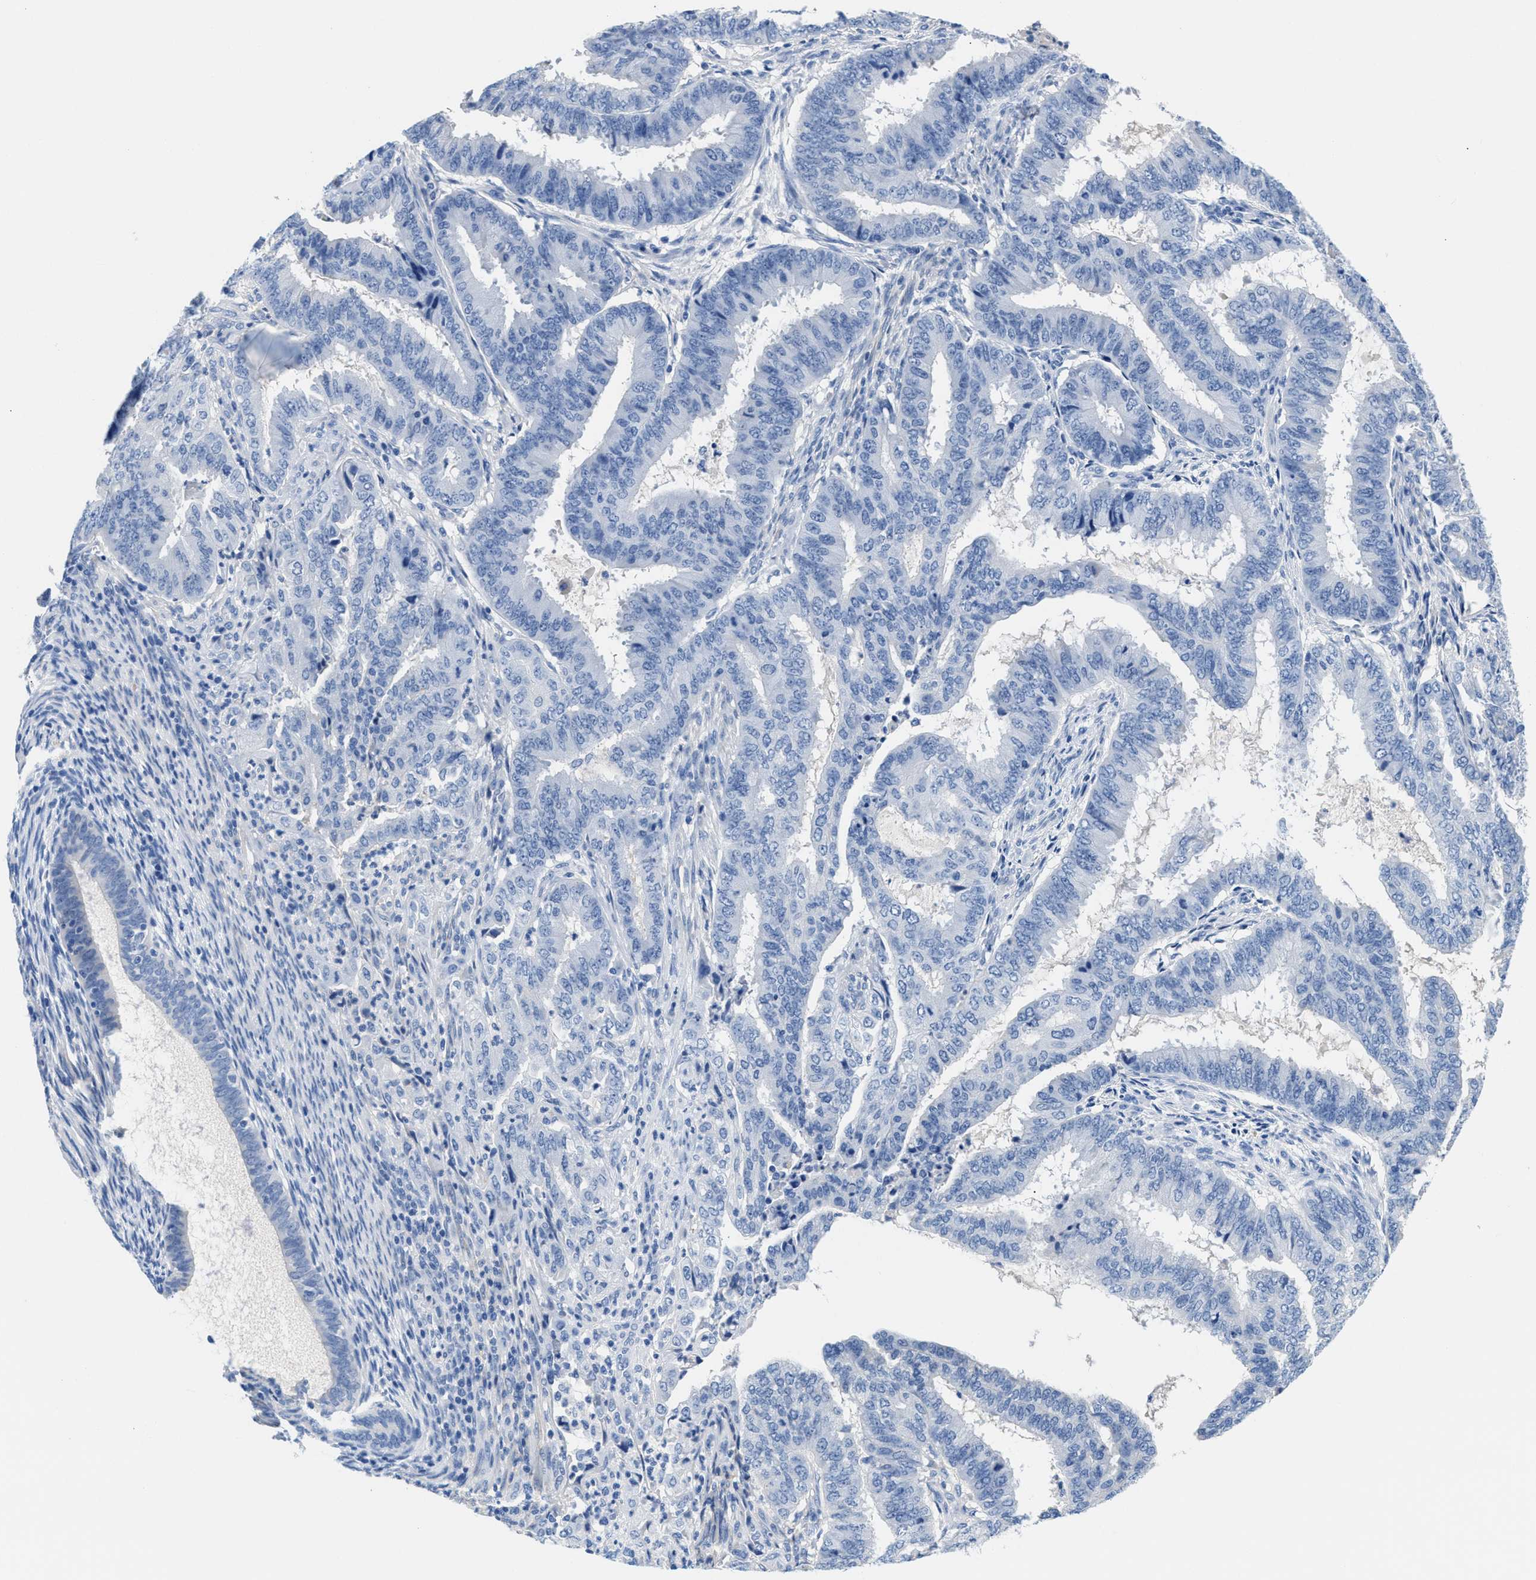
{"staining": {"intensity": "negative", "quantity": "none", "location": "none"}, "tissue": "endometrial cancer", "cell_type": "Tumor cells", "image_type": "cancer", "snomed": [{"axis": "morphology", "description": "Adenocarcinoma, NOS"}, {"axis": "topography", "description": "Endometrium"}], "caption": "High power microscopy histopathology image of an immunohistochemistry (IHC) photomicrograph of endometrial cancer (adenocarcinoma), revealing no significant expression in tumor cells. (Immunohistochemistry (ihc), brightfield microscopy, high magnification).", "gene": "SLFN13", "patient": {"sex": "female", "age": 51}}